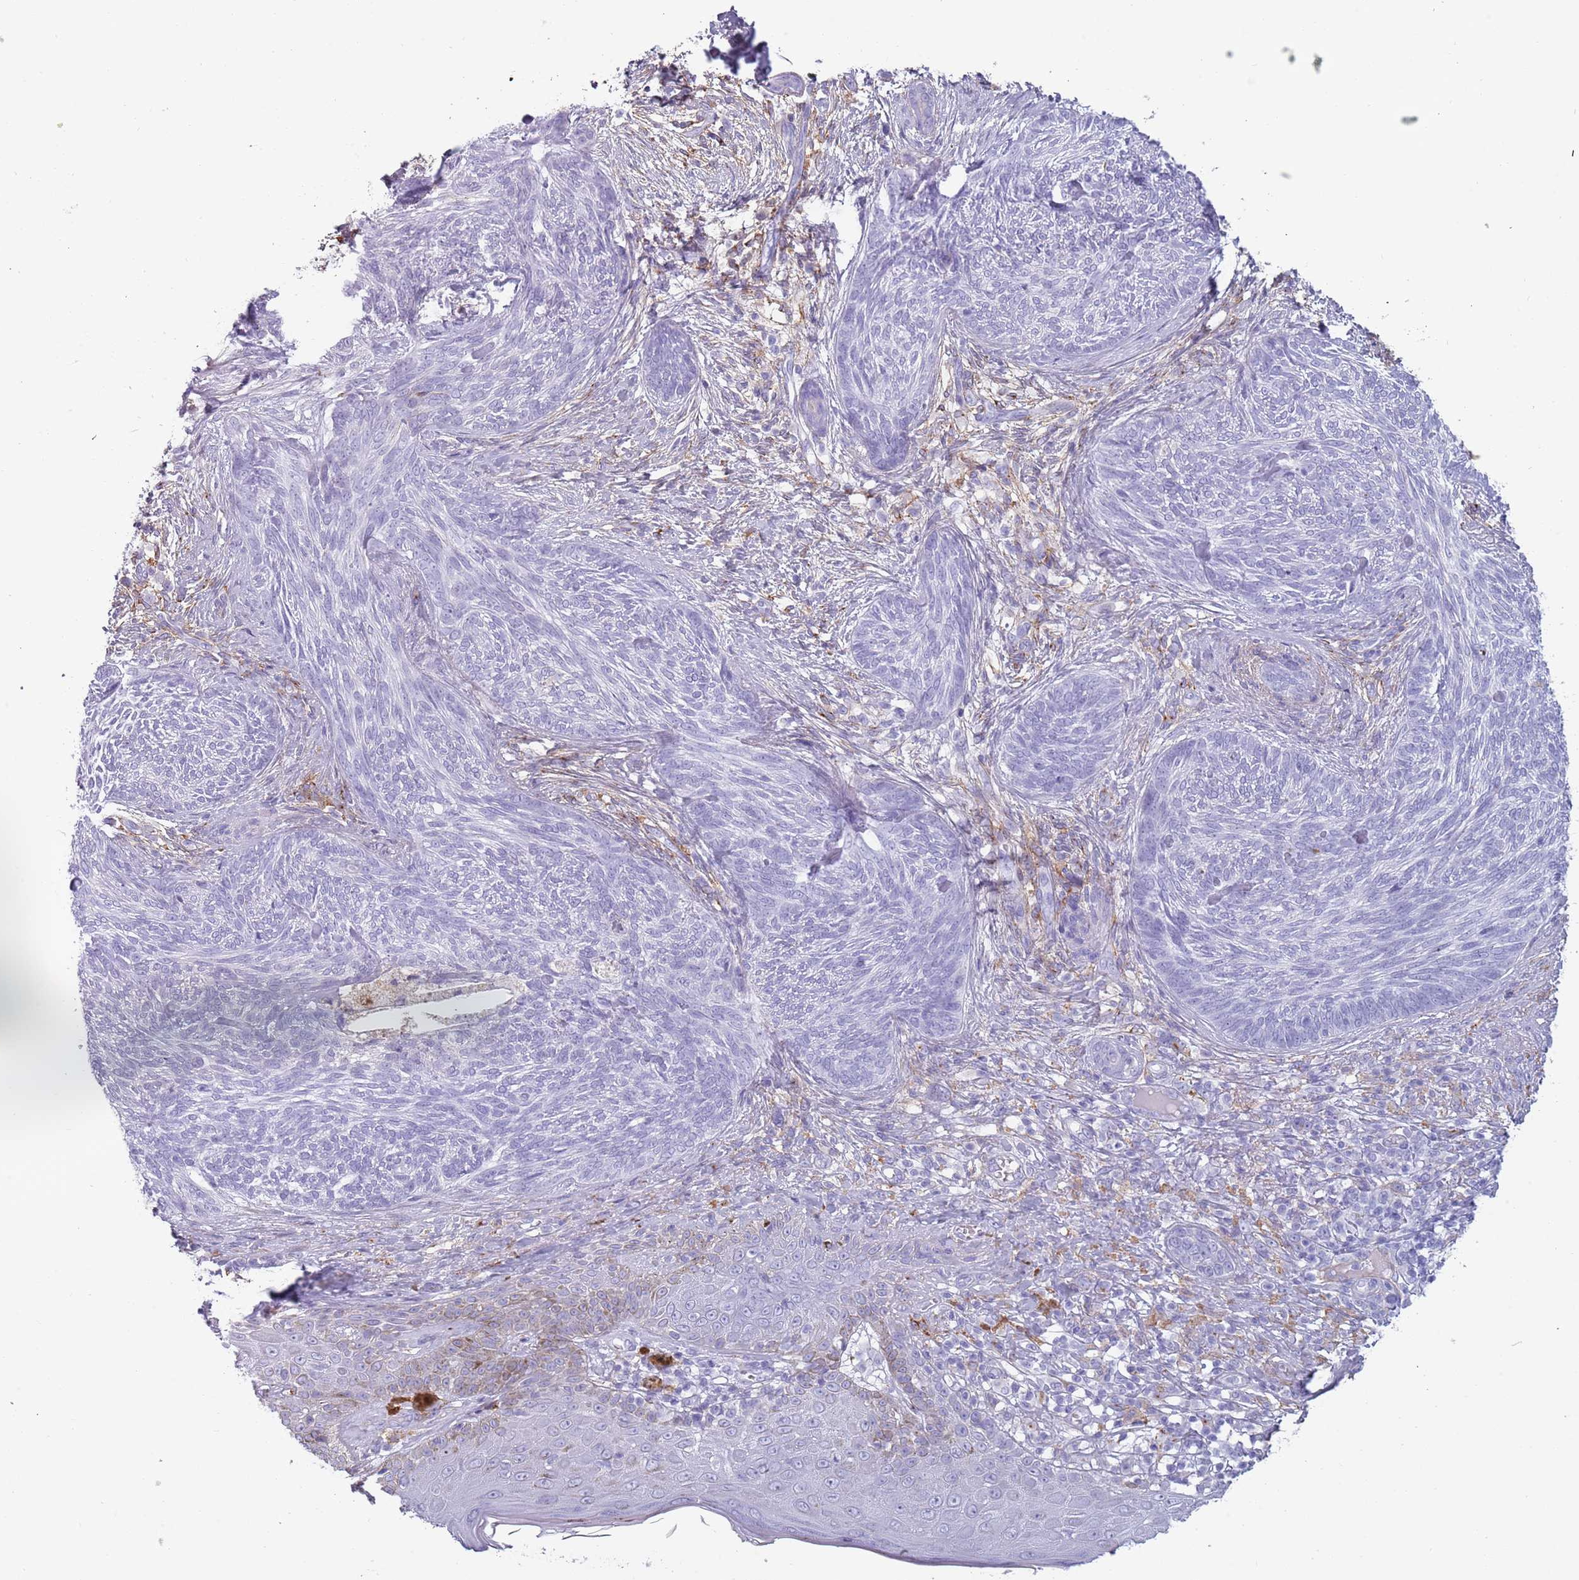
{"staining": {"intensity": "negative", "quantity": "none", "location": "none"}, "tissue": "skin cancer", "cell_type": "Tumor cells", "image_type": "cancer", "snomed": [{"axis": "morphology", "description": "Basal cell carcinoma"}, {"axis": "topography", "description": "Skin"}], "caption": "High power microscopy micrograph of an immunohistochemistry (IHC) micrograph of skin cancer (basal cell carcinoma), revealing no significant positivity in tumor cells.", "gene": "COLEC12", "patient": {"sex": "male", "age": 73}}